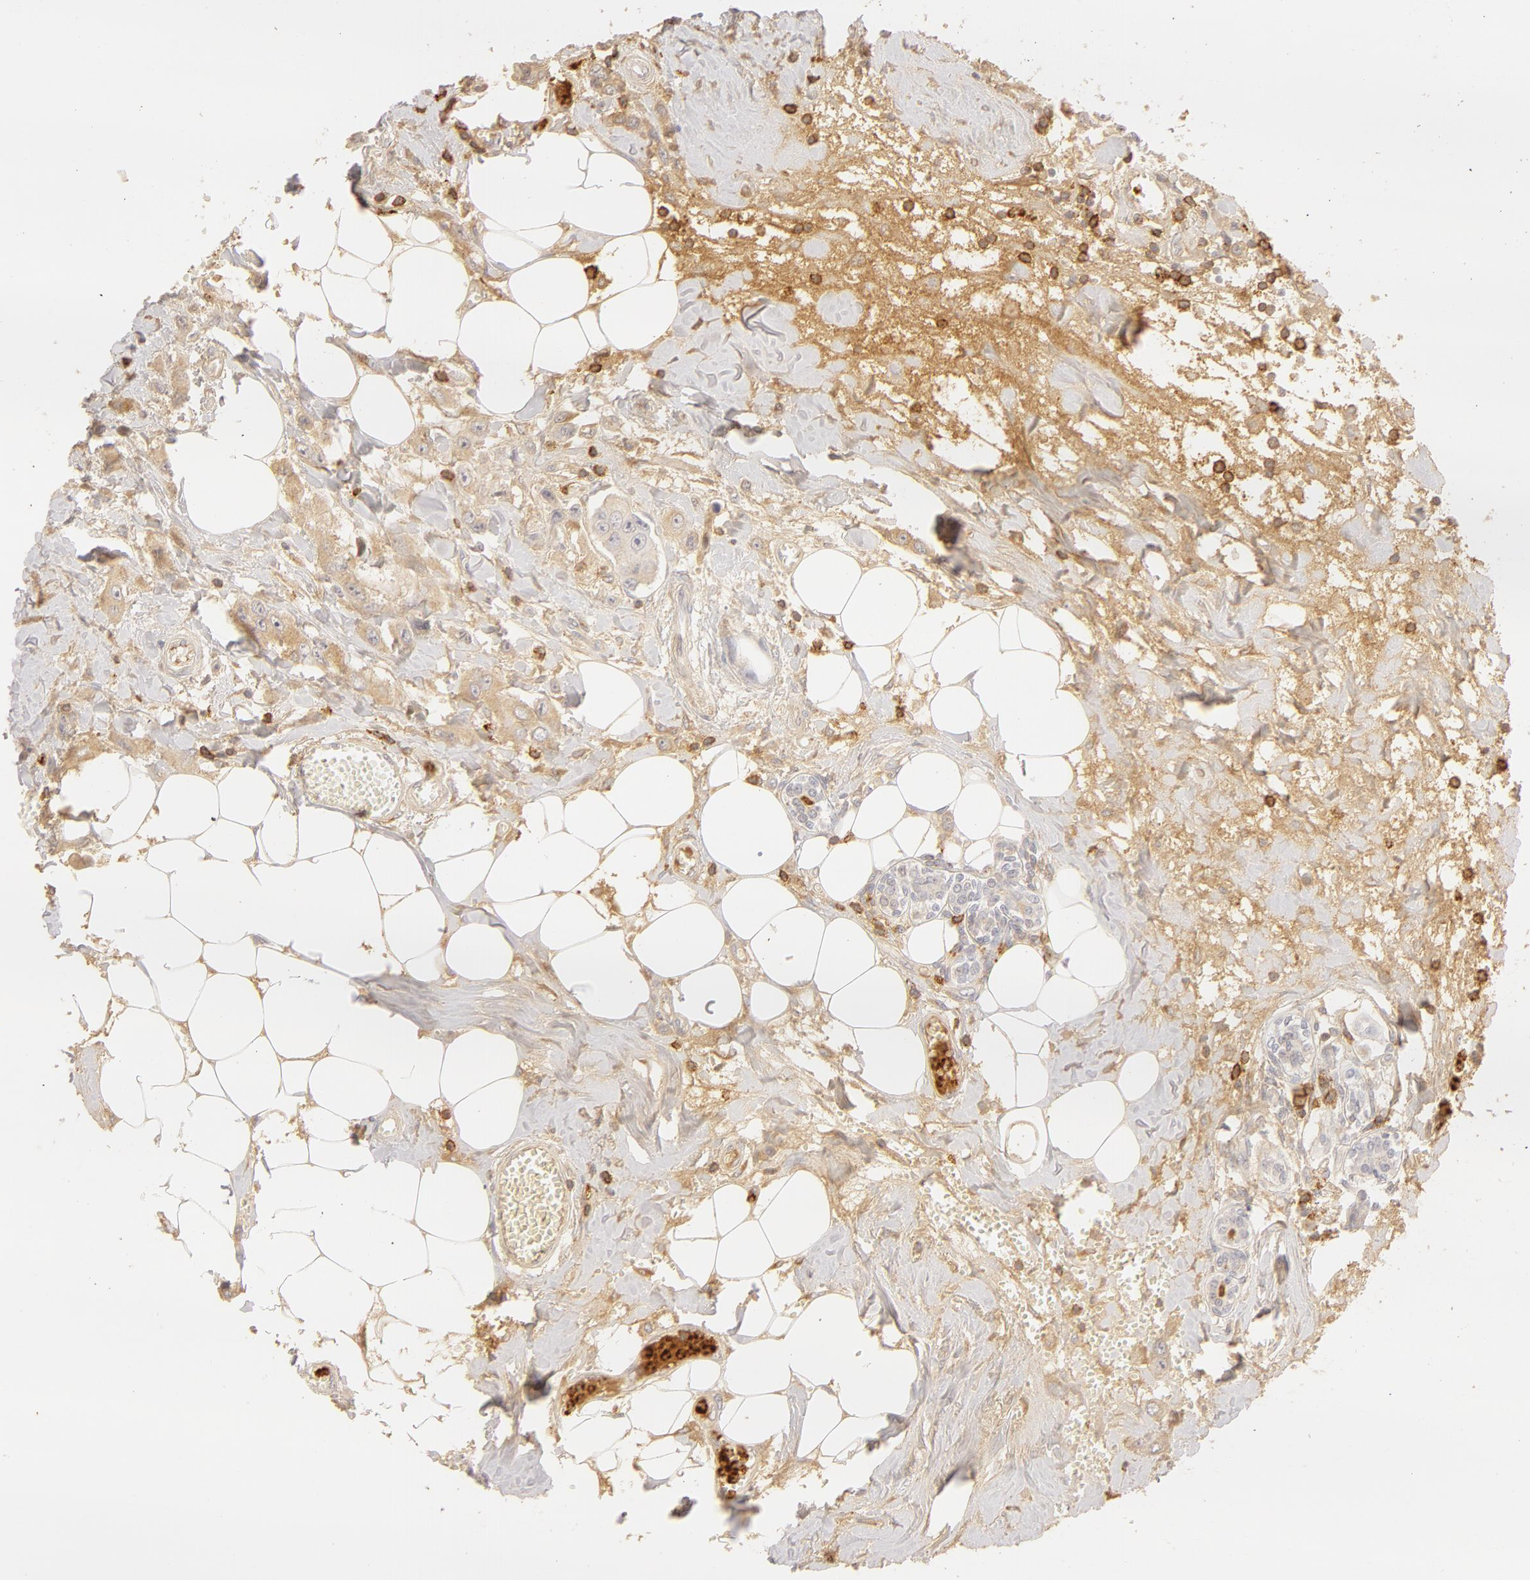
{"staining": {"intensity": "weak", "quantity": "25%-75%", "location": "cytoplasmic/membranous"}, "tissue": "breast cancer", "cell_type": "Tumor cells", "image_type": "cancer", "snomed": [{"axis": "morphology", "description": "Duct carcinoma"}, {"axis": "topography", "description": "Breast"}], "caption": "Immunohistochemistry (DAB) staining of breast cancer demonstrates weak cytoplasmic/membranous protein expression in approximately 25%-75% of tumor cells. The staining was performed using DAB, with brown indicating positive protein expression. Nuclei are stained blue with hematoxylin.", "gene": "C1R", "patient": {"sex": "female", "age": 58}}